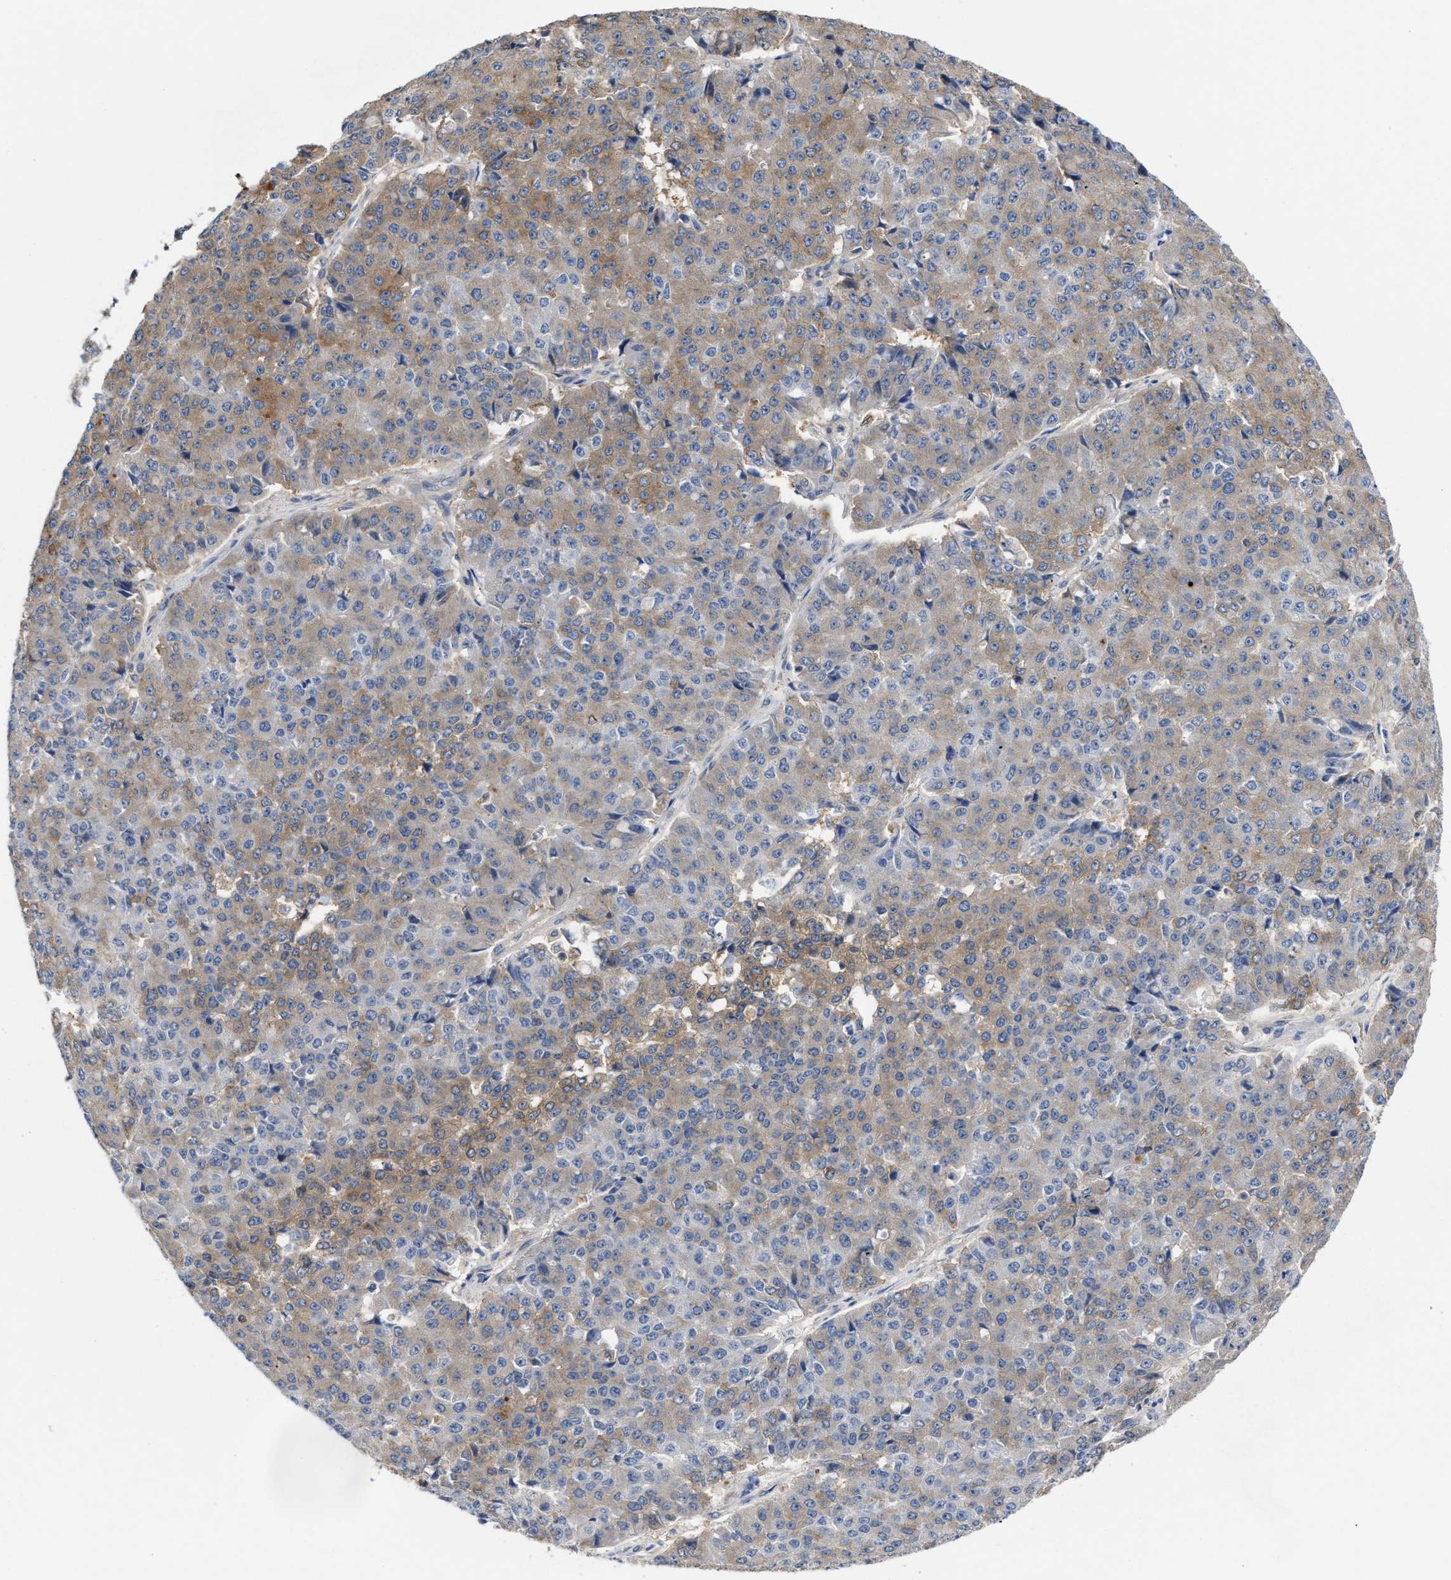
{"staining": {"intensity": "weak", "quantity": "25%-75%", "location": "cytoplasmic/membranous"}, "tissue": "pancreatic cancer", "cell_type": "Tumor cells", "image_type": "cancer", "snomed": [{"axis": "morphology", "description": "Adenocarcinoma, NOS"}, {"axis": "topography", "description": "Pancreas"}], "caption": "Tumor cells display weak cytoplasmic/membranous positivity in approximately 25%-75% of cells in pancreatic cancer (adenocarcinoma).", "gene": "BBLN", "patient": {"sex": "male", "age": 50}}